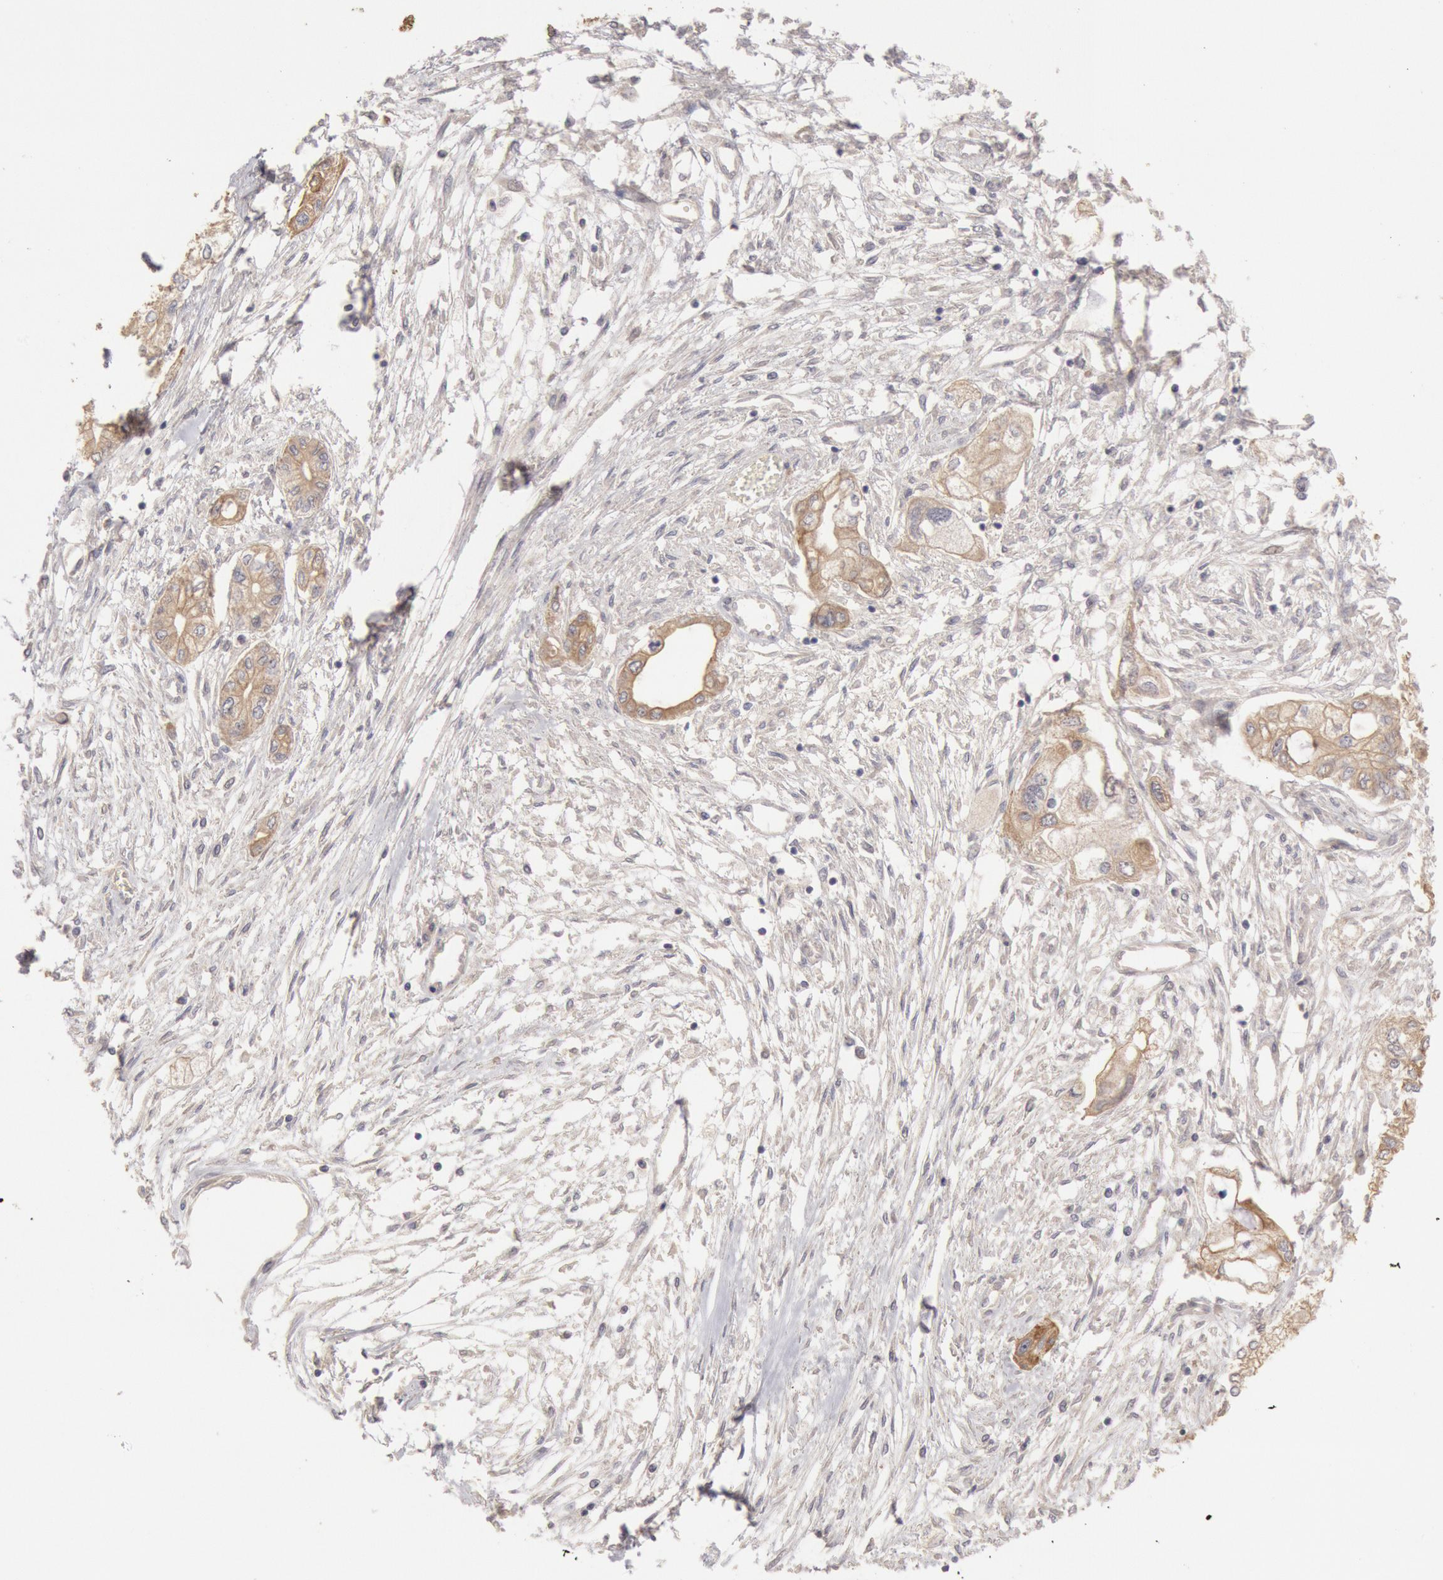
{"staining": {"intensity": "weak", "quantity": ">75%", "location": "cytoplasmic/membranous"}, "tissue": "pancreatic cancer", "cell_type": "Tumor cells", "image_type": "cancer", "snomed": [{"axis": "morphology", "description": "Adenocarcinoma, NOS"}, {"axis": "topography", "description": "Pancreas"}], "caption": "IHC (DAB (3,3'-diaminobenzidine)) staining of human pancreatic cancer (adenocarcinoma) displays weak cytoplasmic/membranous protein staining in about >75% of tumor cells. The protein is shown in brown color, while the nuclei are stained blue.", "gene": "ZFP36L1", "patient": {"sex": "male", "age": 79}}